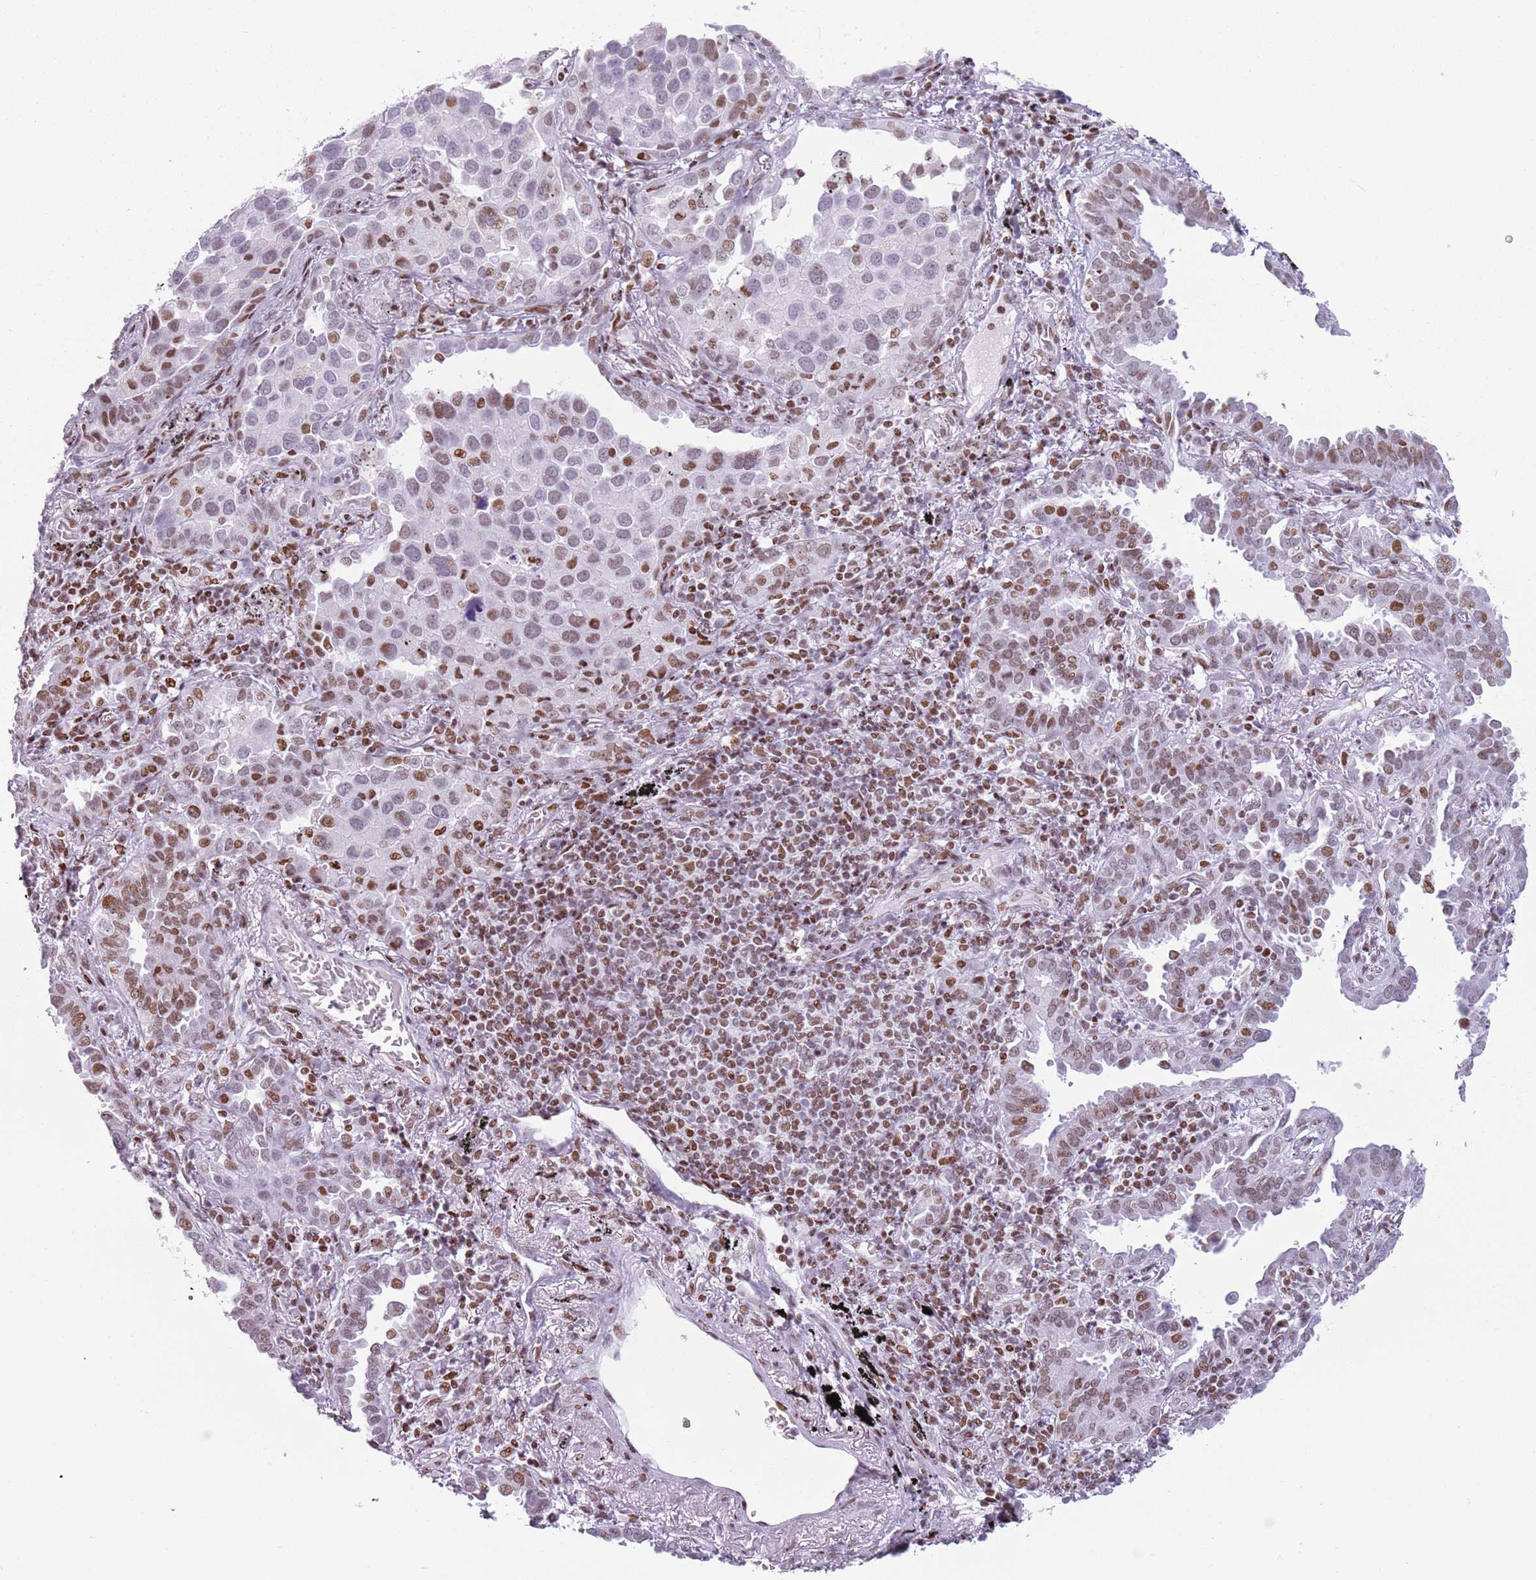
{"staining": {"intensity": "moderate", "quantity": "25%-75%", "location": "nuclear"}, "tissue": "lung cancer", "cell_type": "Tumor cells", "image_type": "cancer", "snomed": [{"axis": "morphology", "description": "Adenocarcinoma, NOS"}, {"axis": "topography", "description": "Lung"}], "caption": "DAB immunohistochemical staining of lung adenocarcinoma displays moderate nuclear protein positivity in approximately 25%-75% of tumor cells.", "gene": "FAM104B", "patient": {"sex": "male", "age": 67}}